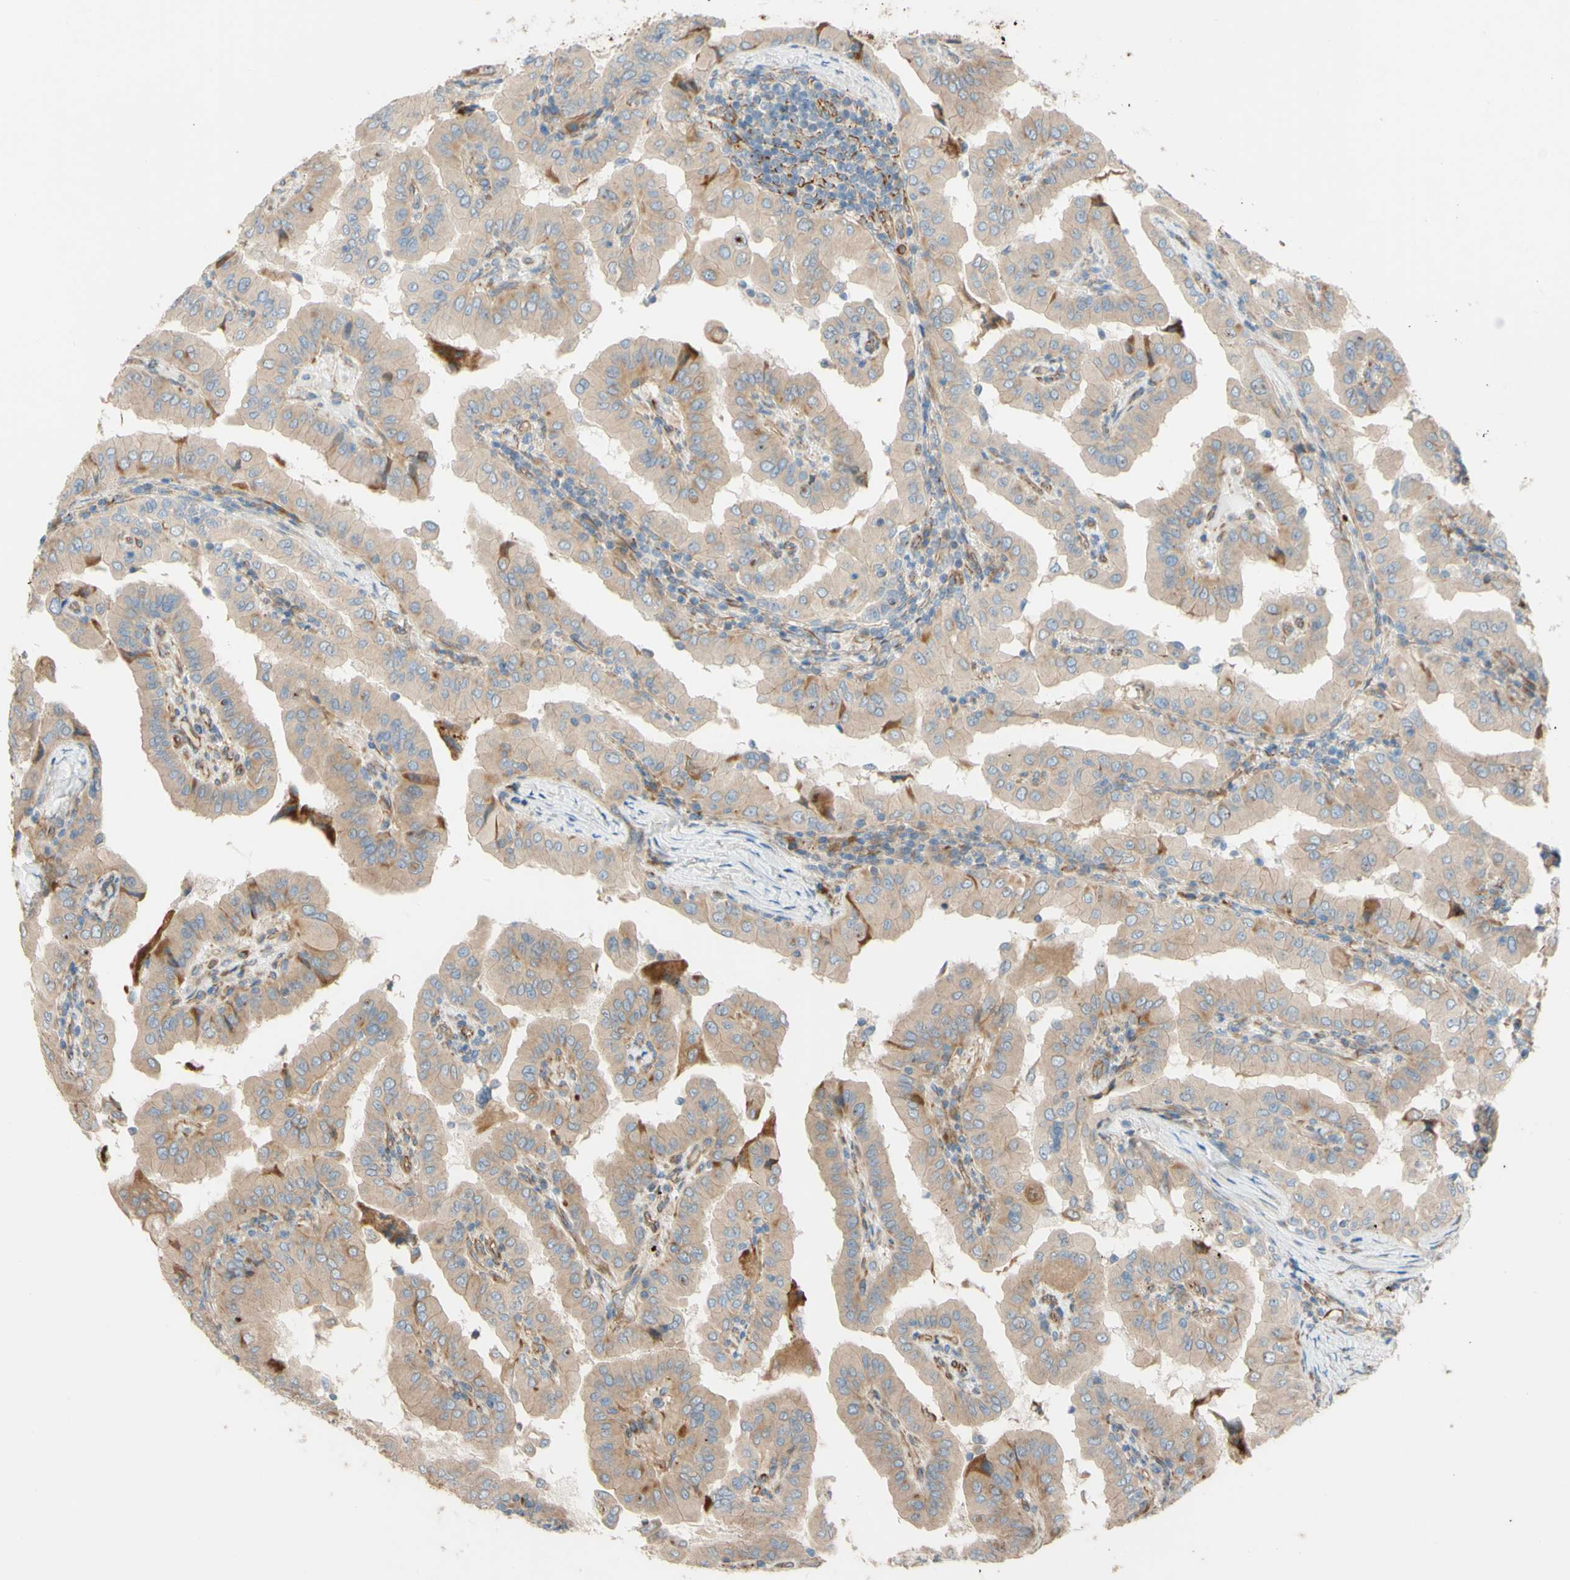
{"staining": {"intensity": "weak", "quantity": ">75%", "location": "cytoplasmic/membranous"}, "tissue": "thyroid cancer", "cell_type": "Tumor cells", "image_type": "cancer", "snomed": [{"axis": "morphology", "description": "Papillary adenocarcinoma, NOS"}, {"axis": "topography", "description": "Thyroid gland"}], "caption": "This is a histology image of IHC staining of thyroid papillary adenocarcinoma, which shows weak positivity in the cytoplasmic/membranous of tumor cells.", "gene": "C1orf43", "patient": {"sex": "male", "age": 33}}